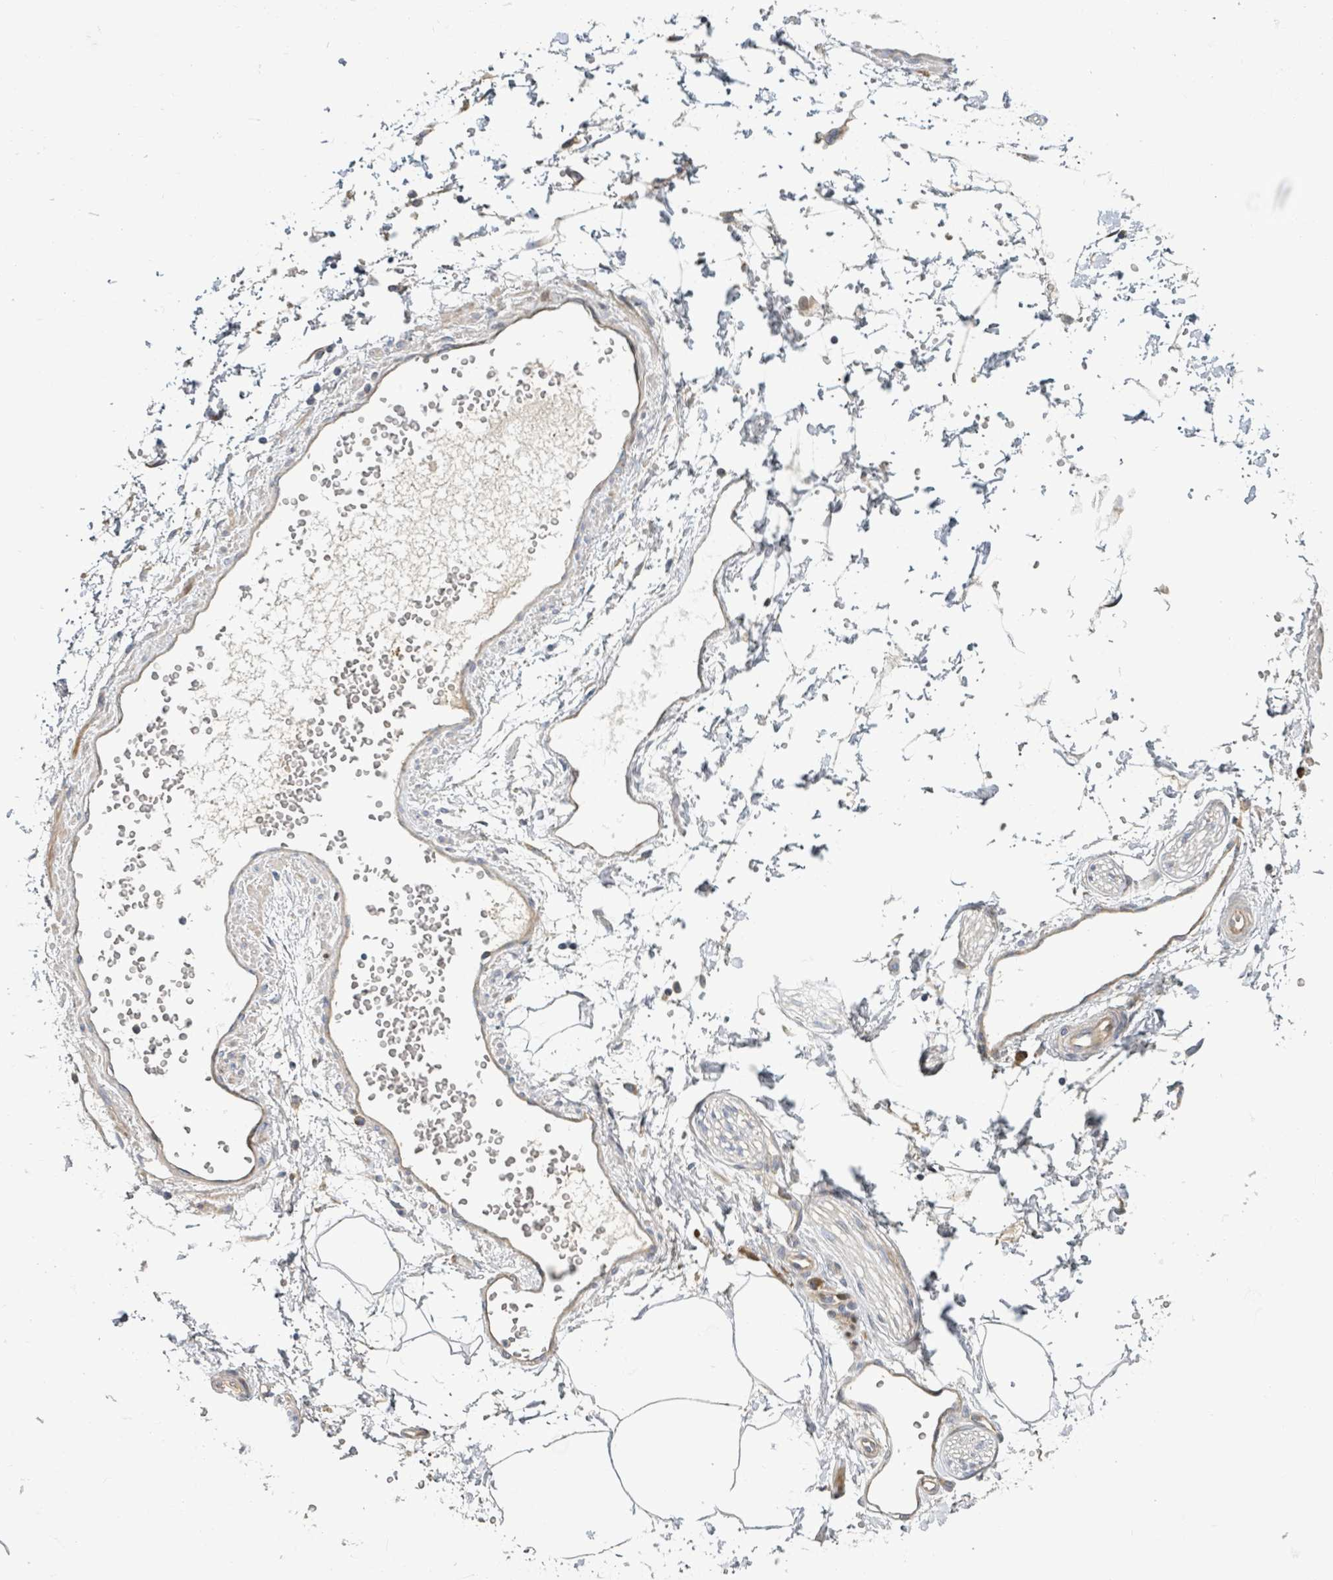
{"staining": {"intensity": "negative", "quantity": "none", "location": "none"}, "tissue": "adipose tissue", "cell_type": "Adipocytes", "image_type": "normal", "snomed": [{"axis": "morphology", "description": "Normal tissue, NOS"}, {"axis": "topography", "description": "Prostate"}, {"axis": "topography", "description": "Peripheral nerve tissue"}], "caption": "Histopathology image shows no protein expression in adipocytes of benign adipose tissue.", "gene": "CFAP210", "patient": {"sex": "male", "age": 55}}